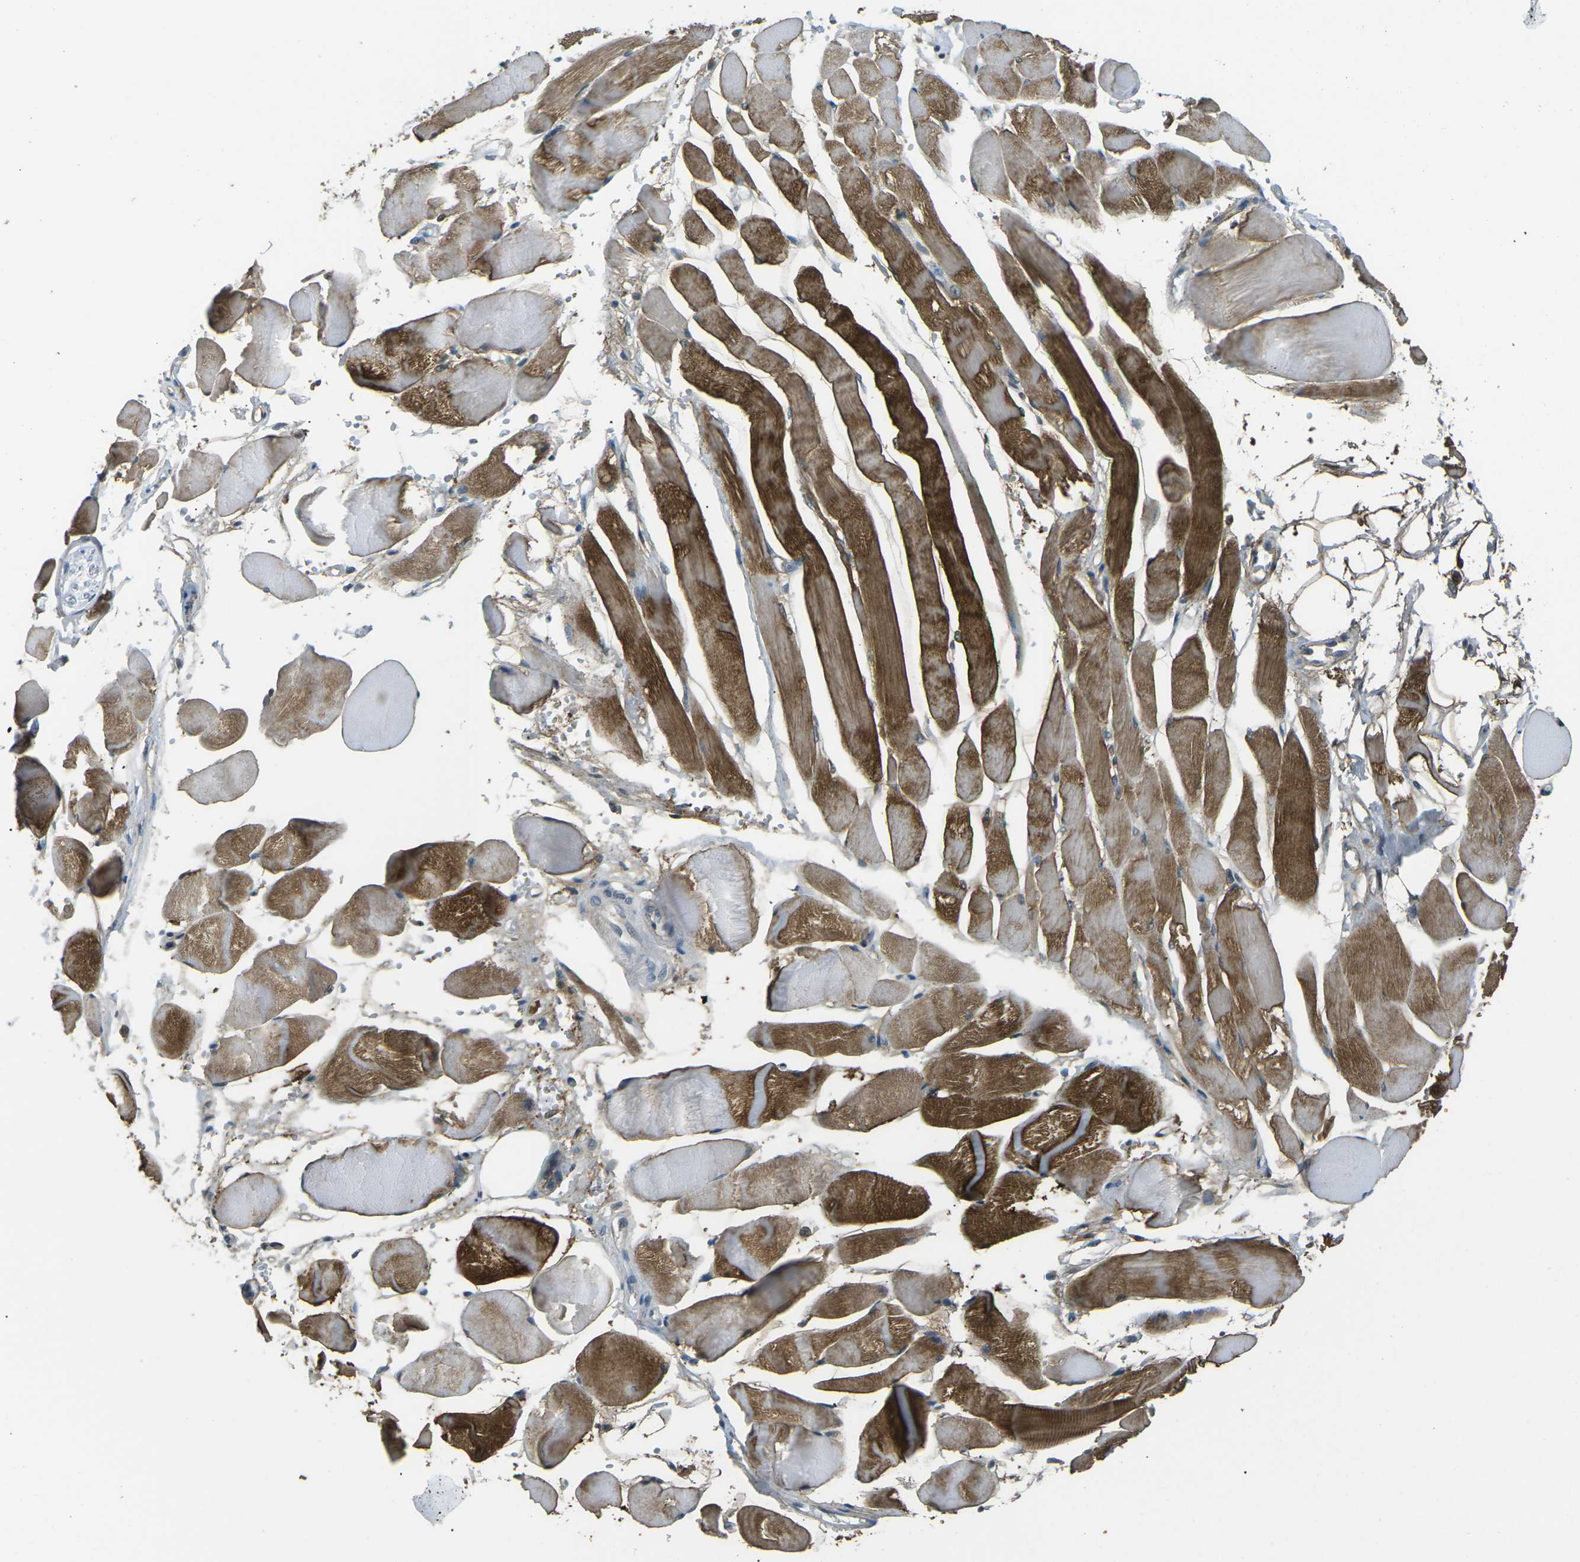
{"staining": {"intensity": "strong", "quantity": "25%-75%", "location": "cytoplasmic/membranous"}, "tissue": "skeletal muscle", "cell_type": "Myocytes", "image_type": "normal", "snomed": [{"axis": "morphology", "description": "Normal tissue, NOS"}, {"axis": "topography", "description": "Skeletal muscle"}, {"axis": "topography", "description": "Peripheral nerve tissue"}], "caption": "Immunohistochemistry (IHC) (DAB (3,3'-diaminobenzidine)) staining of normal human skeletal muscle shows strong cytoplasmic/membranous protein expression in about 25%-75% of myocytes.", "gene": "PIEZO2", "patient": {"sex": "female", "age": 84}}